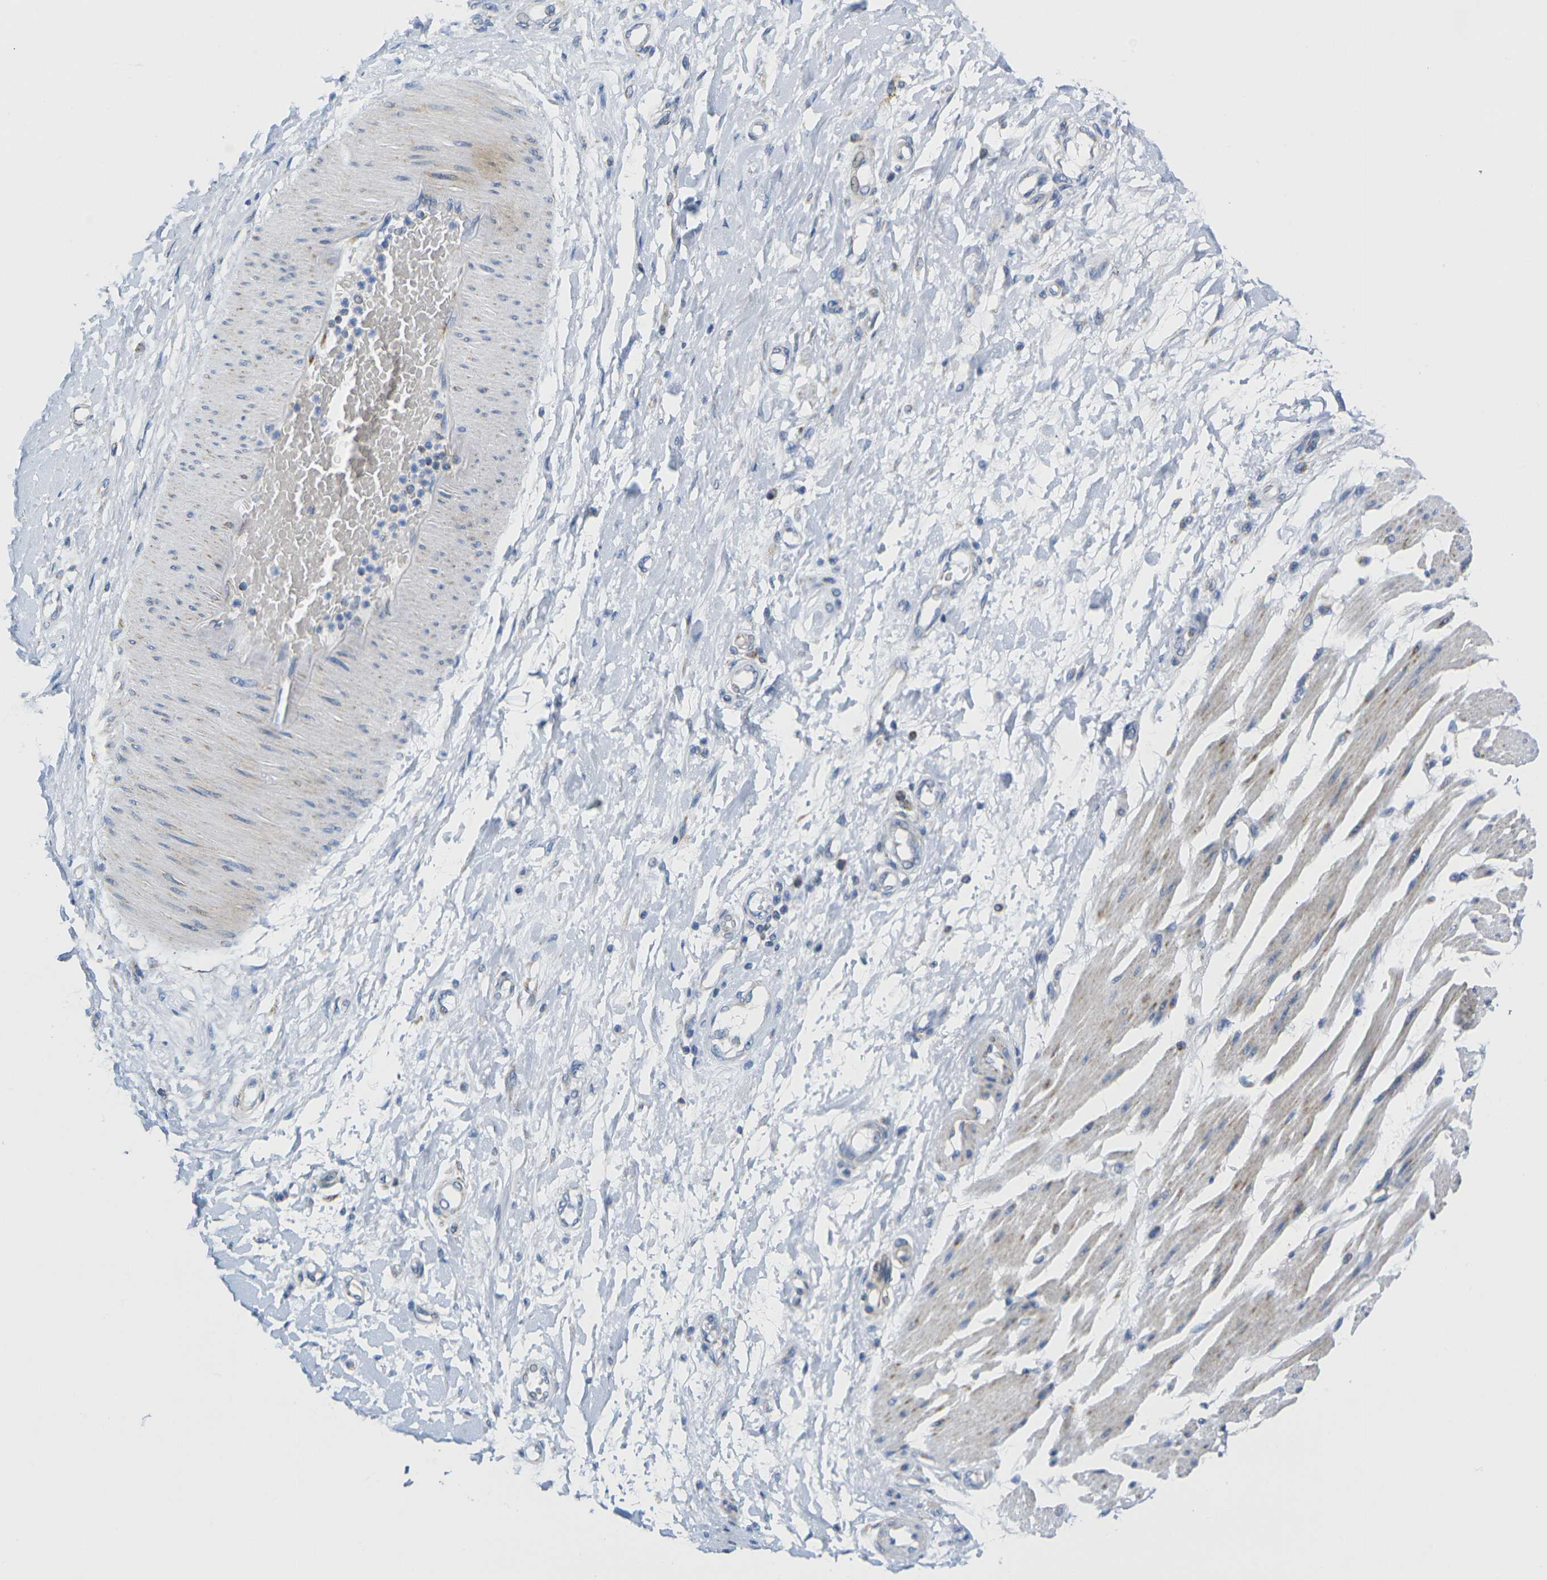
{"staining": {"intensity": "negative", "quantity": "none", "location": "none"}, "tissue": "adipose tissue", "cell_type": "Adipocytes", "image_type": "normal", "snomed": [{"axis": "morphology", "description": "Normal tissue, NOS"}, {"axis": "morphology", "description": "Adenocarcinoma, NOS"}, {"axis": "topography", "description": "Esophagus"}], "caption": "The immunohistochemistry photomicrograph has no significant staining in adipocytes of adipose tissue. The staining is performed using DAB brown chromogen with nuclei counter-stained in using hematoxylin.", "gene": "TMEM204", "patient": {"sex": "male", "age": 62}}